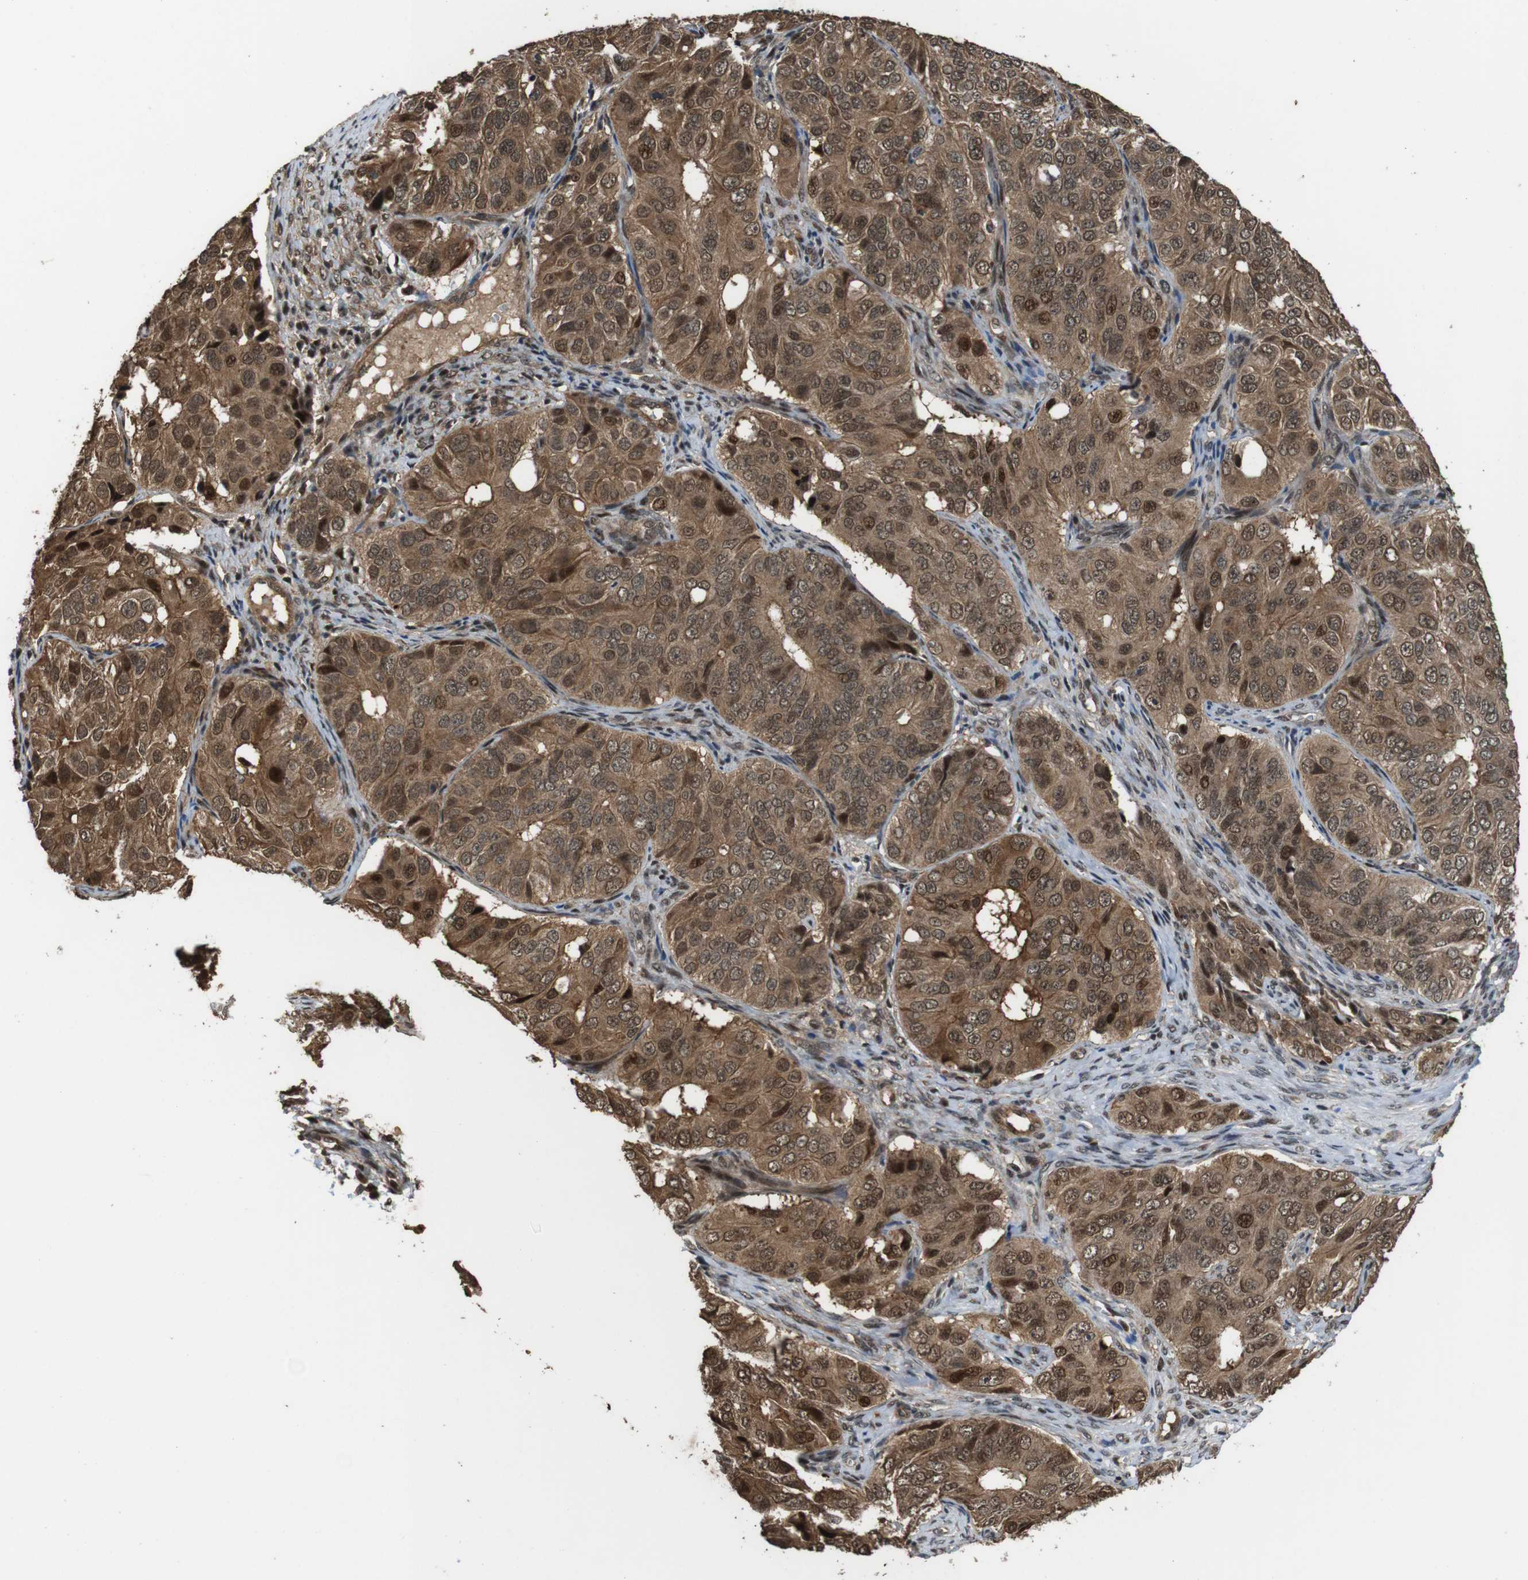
{"staining": {"intensity": "moderate", "quantity": ">75%", "location": "cytoplasmic/membranous,nuclear"}, "tissue": "ovarian cancer", "cell_type": "Tumor cells", "image_type": "cancer", "snomed": [{"axis": "morphology", "description": "Carcinoma, endometroid"}, {"axis": "topography", "description": "Ovary"}], "caption": "Protein expression analysis of ovarian cancer (endometroid carcinoma) displays moderate cytoplasmic/membranous and nuclear expression in about >75% of tumor cells.", "gene": "CDC34", "patient": {"sex": "female", "age": 51}}